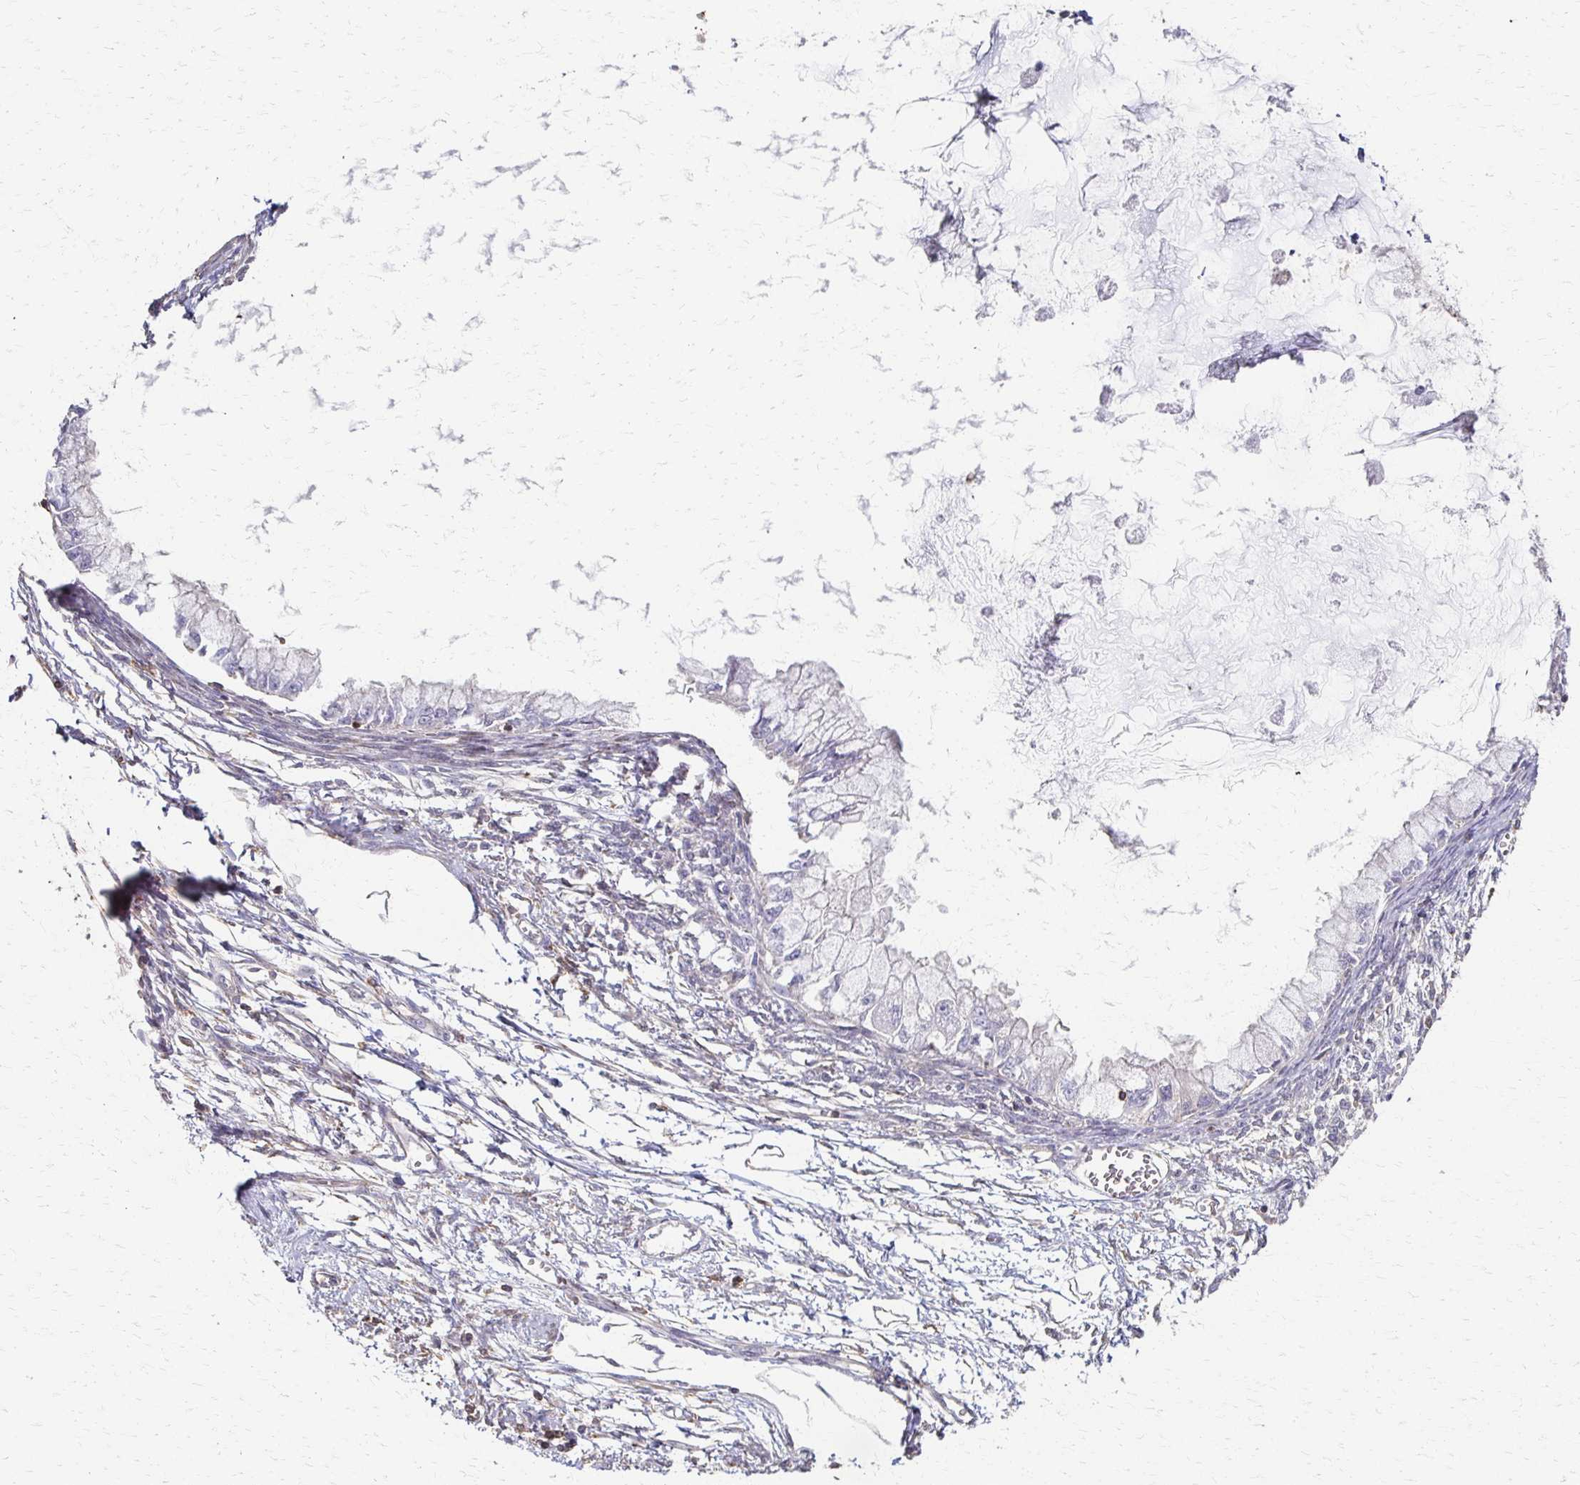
{"staining": {"intensity": "negative", "quantity": "none", "location": "none"}, "tissue": "ovarian cancer", "cell_type": "Tumor cells", "image_type": "cancer", "snomed": [{"axis": "morphology", "description": "Cystadenocarcinoma, mucinous, NOS"}, {"axis": "topography", "description": "Ovary"}], "caption": "Ovarian cancer was stained to show a protein in brown. There is no significant expression in tumor cells.", "gene": "C1QTNF7", "patient": {"sex": "female", "age": 34}}